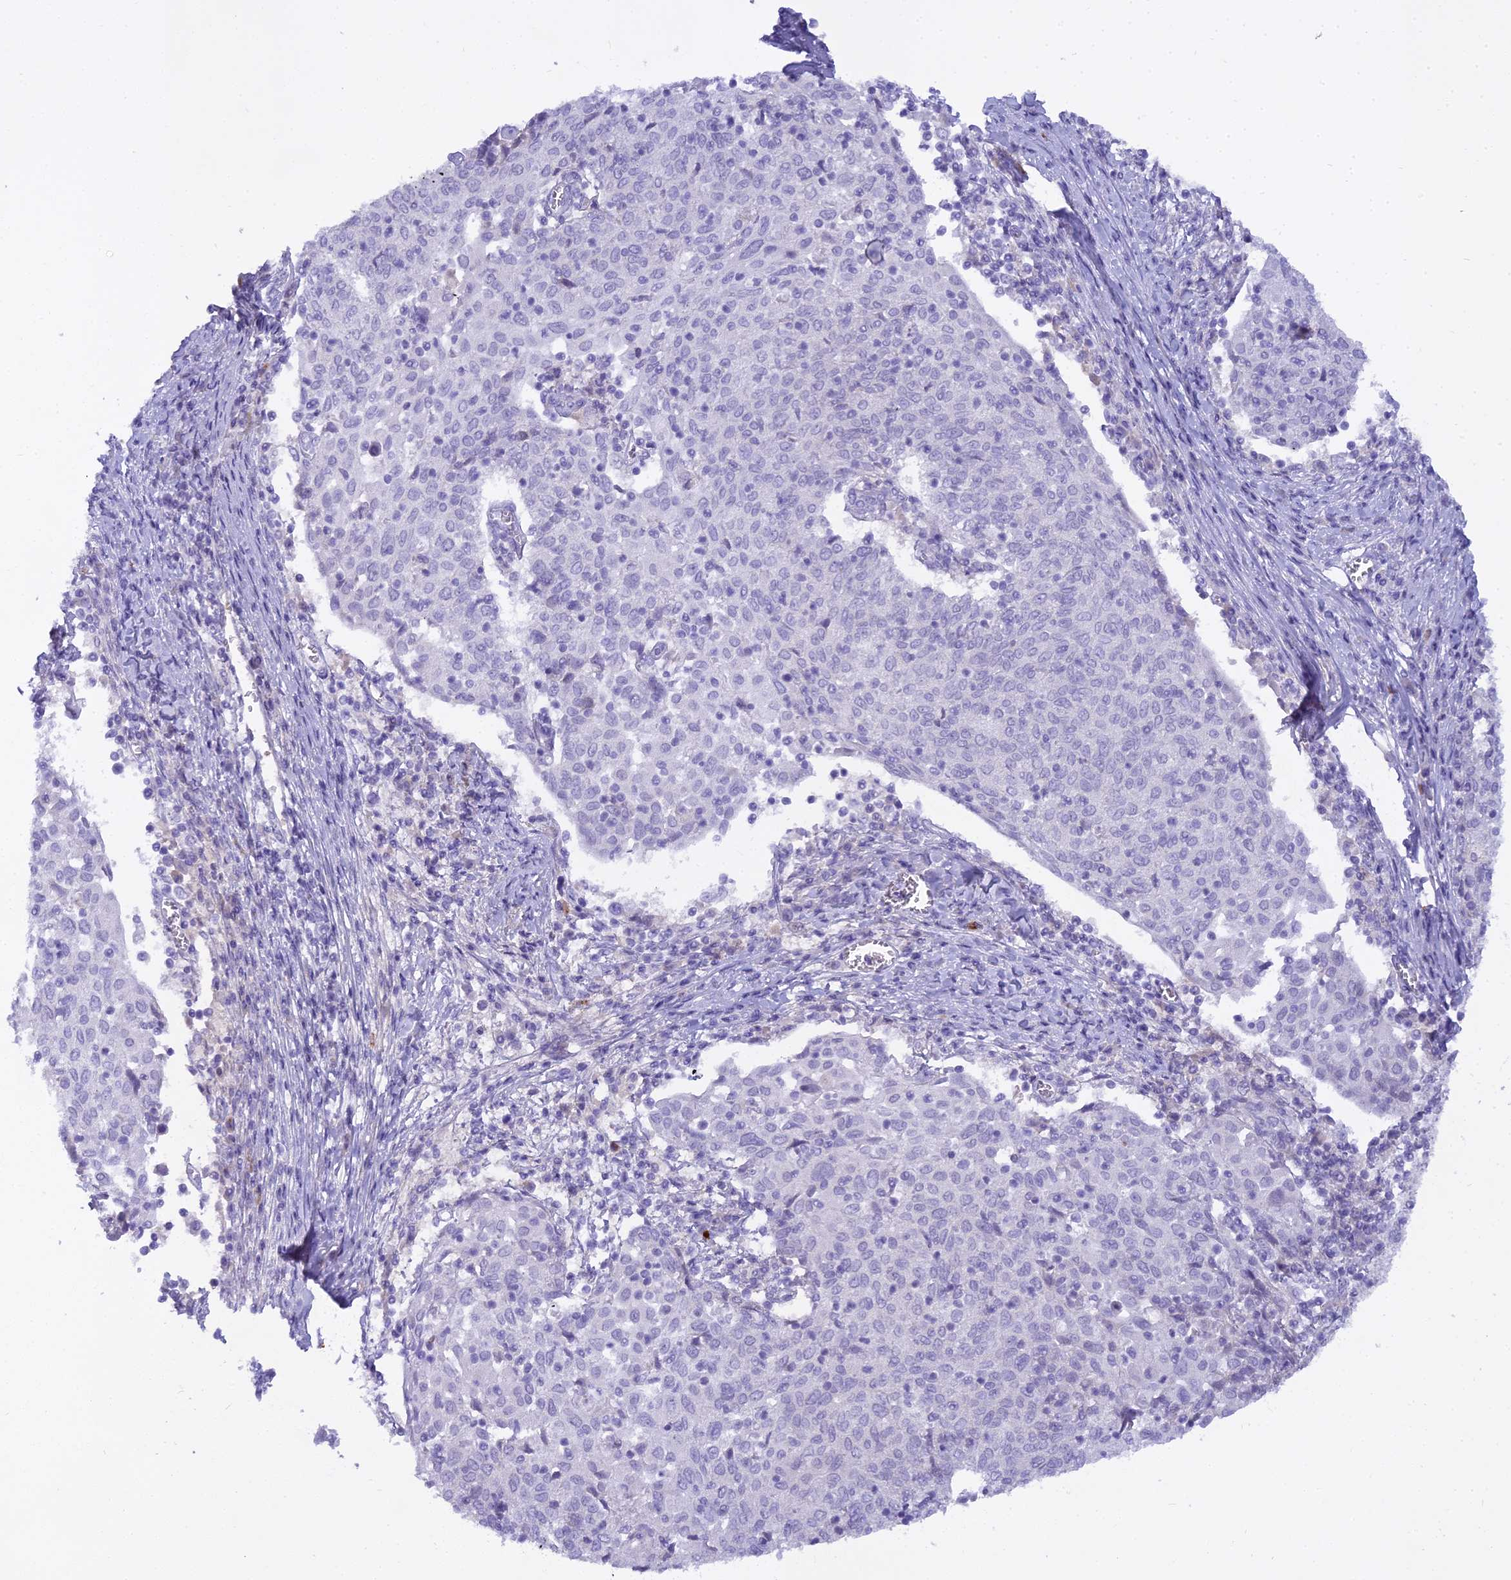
{"staining": {"intensity": "negative", "quantity": "none", "location": "none"}, "tissue": "cervical cancer", "cell_type": "Tumor cells", "image_type": "cancer", "snomed": [{"axis": "morphology", "description": "Squamous cell carcinoma, NOS"}, {"axis": "topography", "description": "Cervix"}], "caption": "This is a histopathology image of immunohistochemistry (IHC) staining of cervical squamous cell carcinoma, which shows no staining in tumor cells.", "gene": "OSTN", "patient": {"sex": "female", "age": 52}}